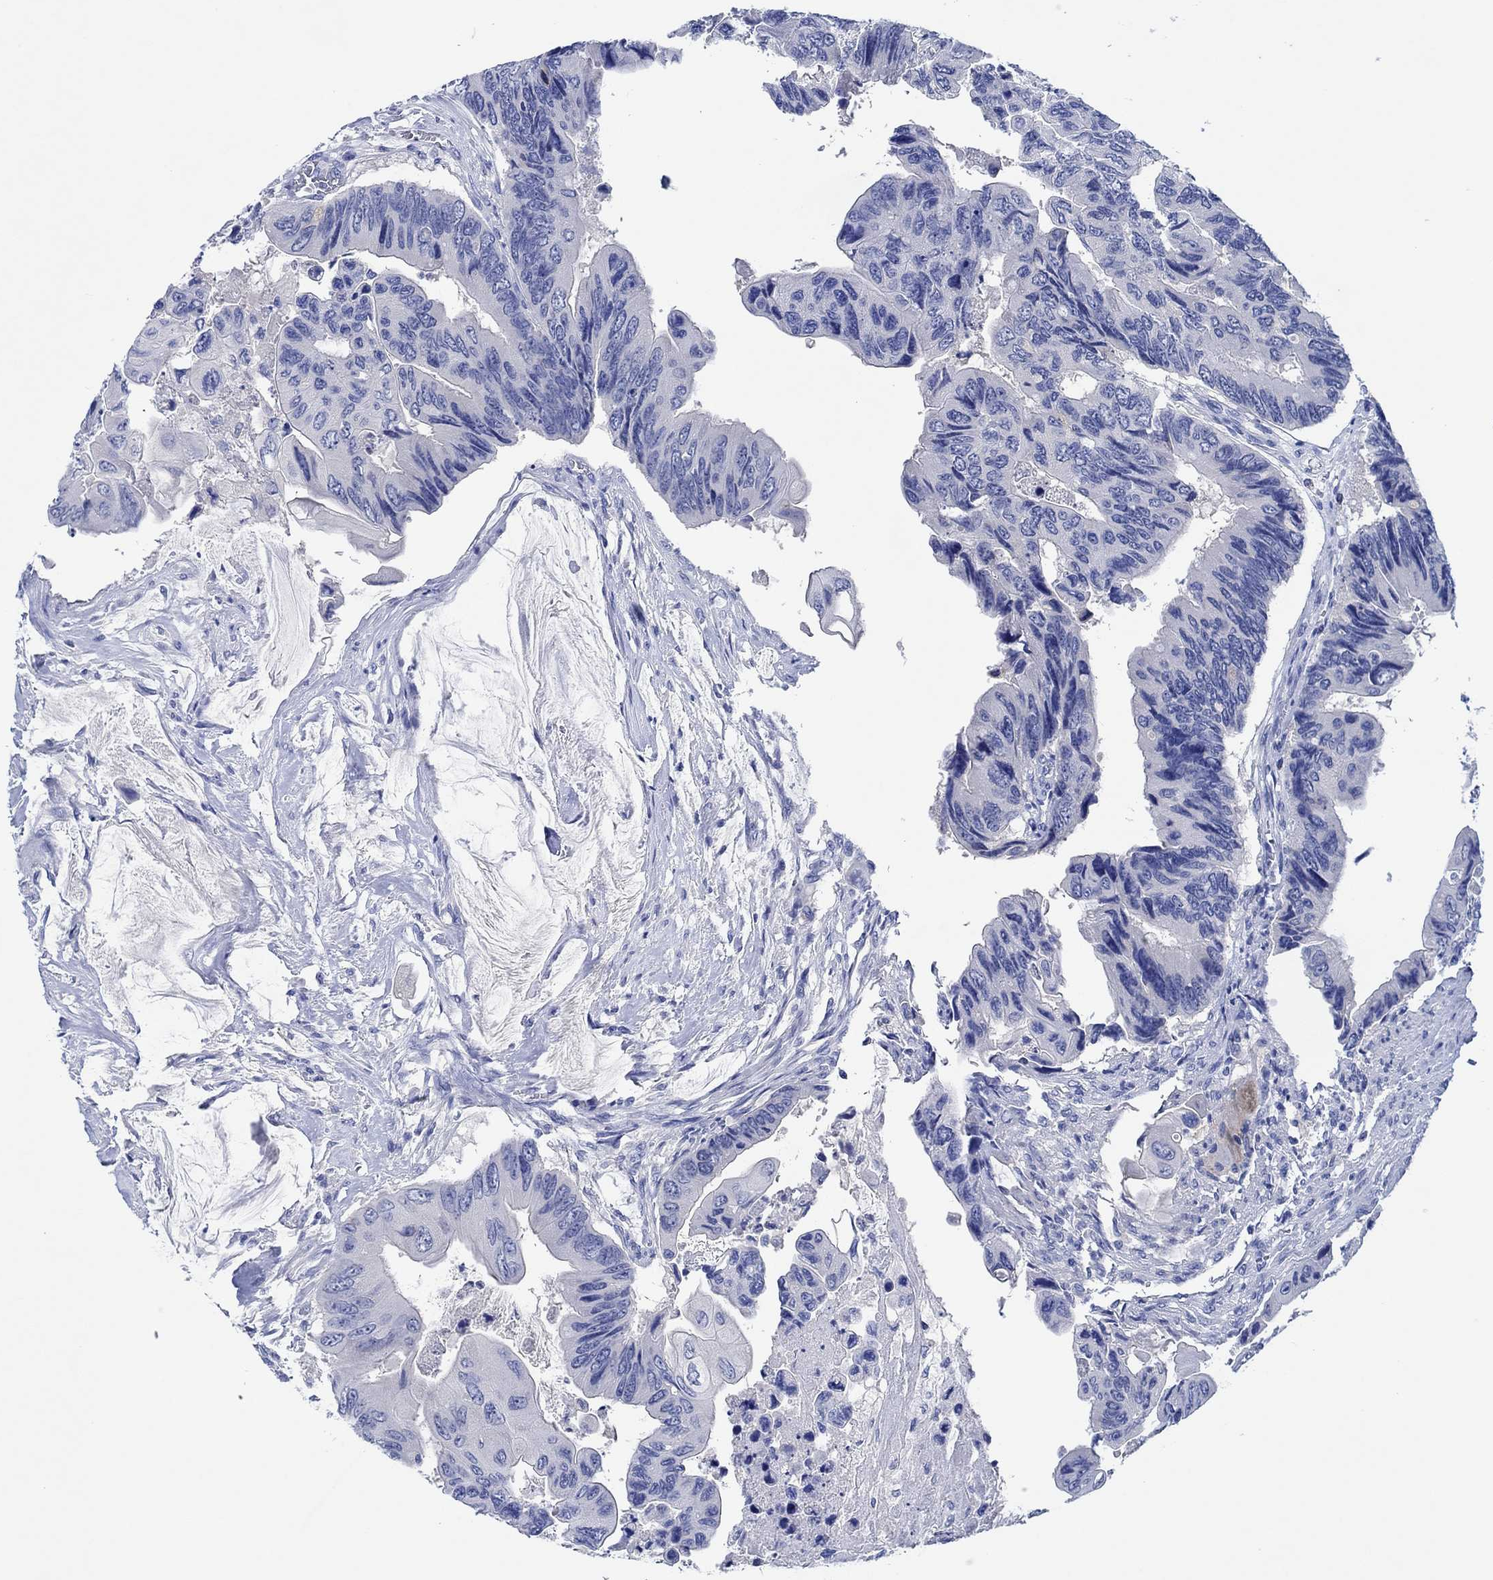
{"staining": {"intensity": "negative", "quantity": "none", "location": "none"}, "tissue": "colorectal cancer", "cell_type": "Tumor cells", "image_type": "cancer", "snomed": [{"axis": "morphology", "description": "Adenocarcinoma, NOS"}, {"axis": "topography", "description": "Rectum"}], "caption": "Immunohistochemistry of human colorectal adenocarcinoma demonstrates no staining in tumor cells.", "gene": "CPNE6", "patient": {"sex": "male", "age": 63}}